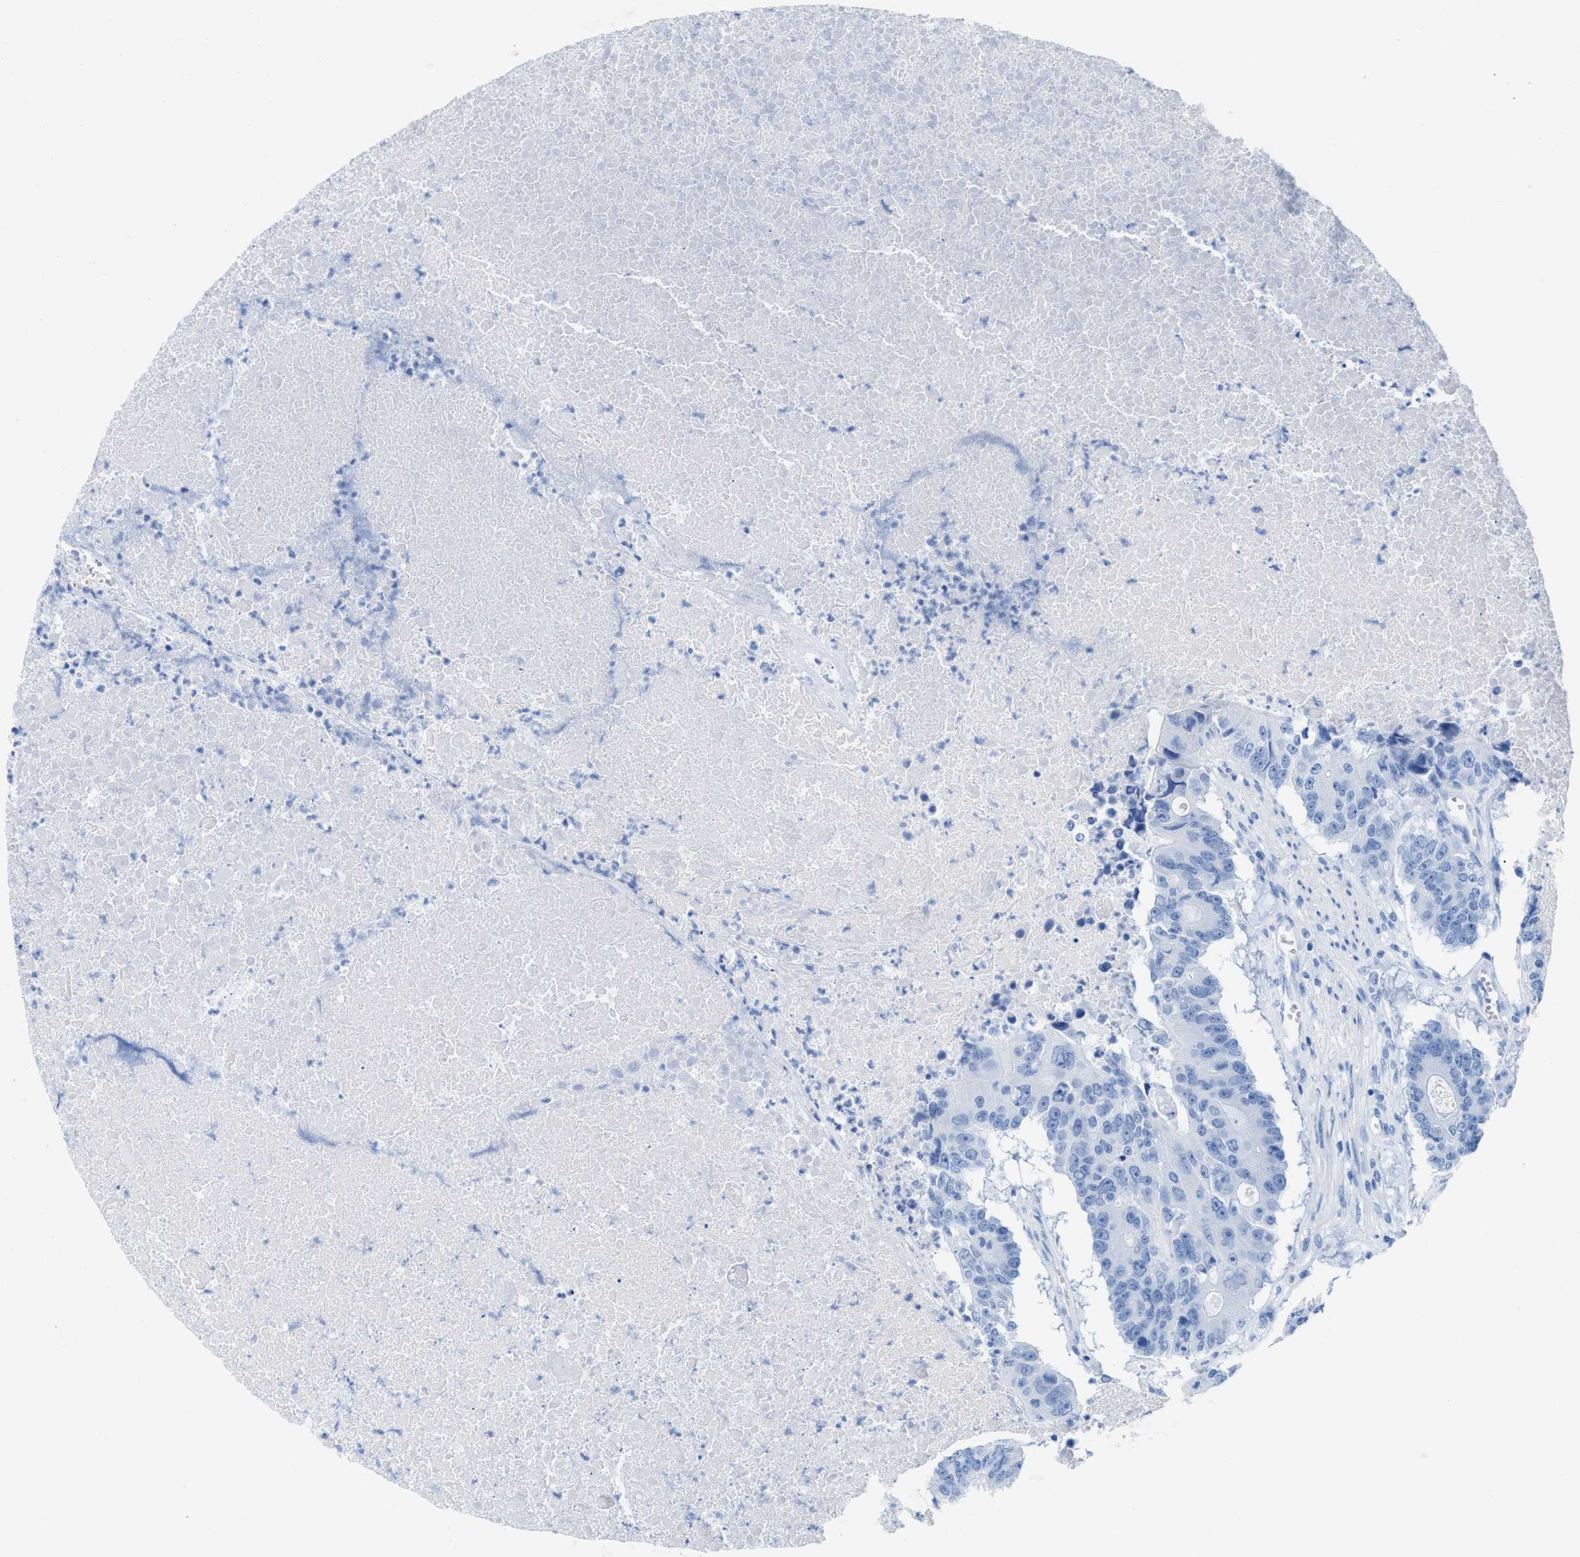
{"staining": {"intensity": "negative", "quantity": "none", "location": "none"}, "tissue": "colorectal cancer", "cell_type": "Tumor cells", "image_type": "cancer", "snomed": [{"axis": "morphology", "description": "Adenocarcinoma, NOS"}, {"axis": "topography", "description": "Colon"}], "caption": "Immunohistochemical staining of human colorectal cancer displays no significant positivity in tumor cells.", "gene": "ANKFN1", "patient": {"sex": "male", "age": 87}}